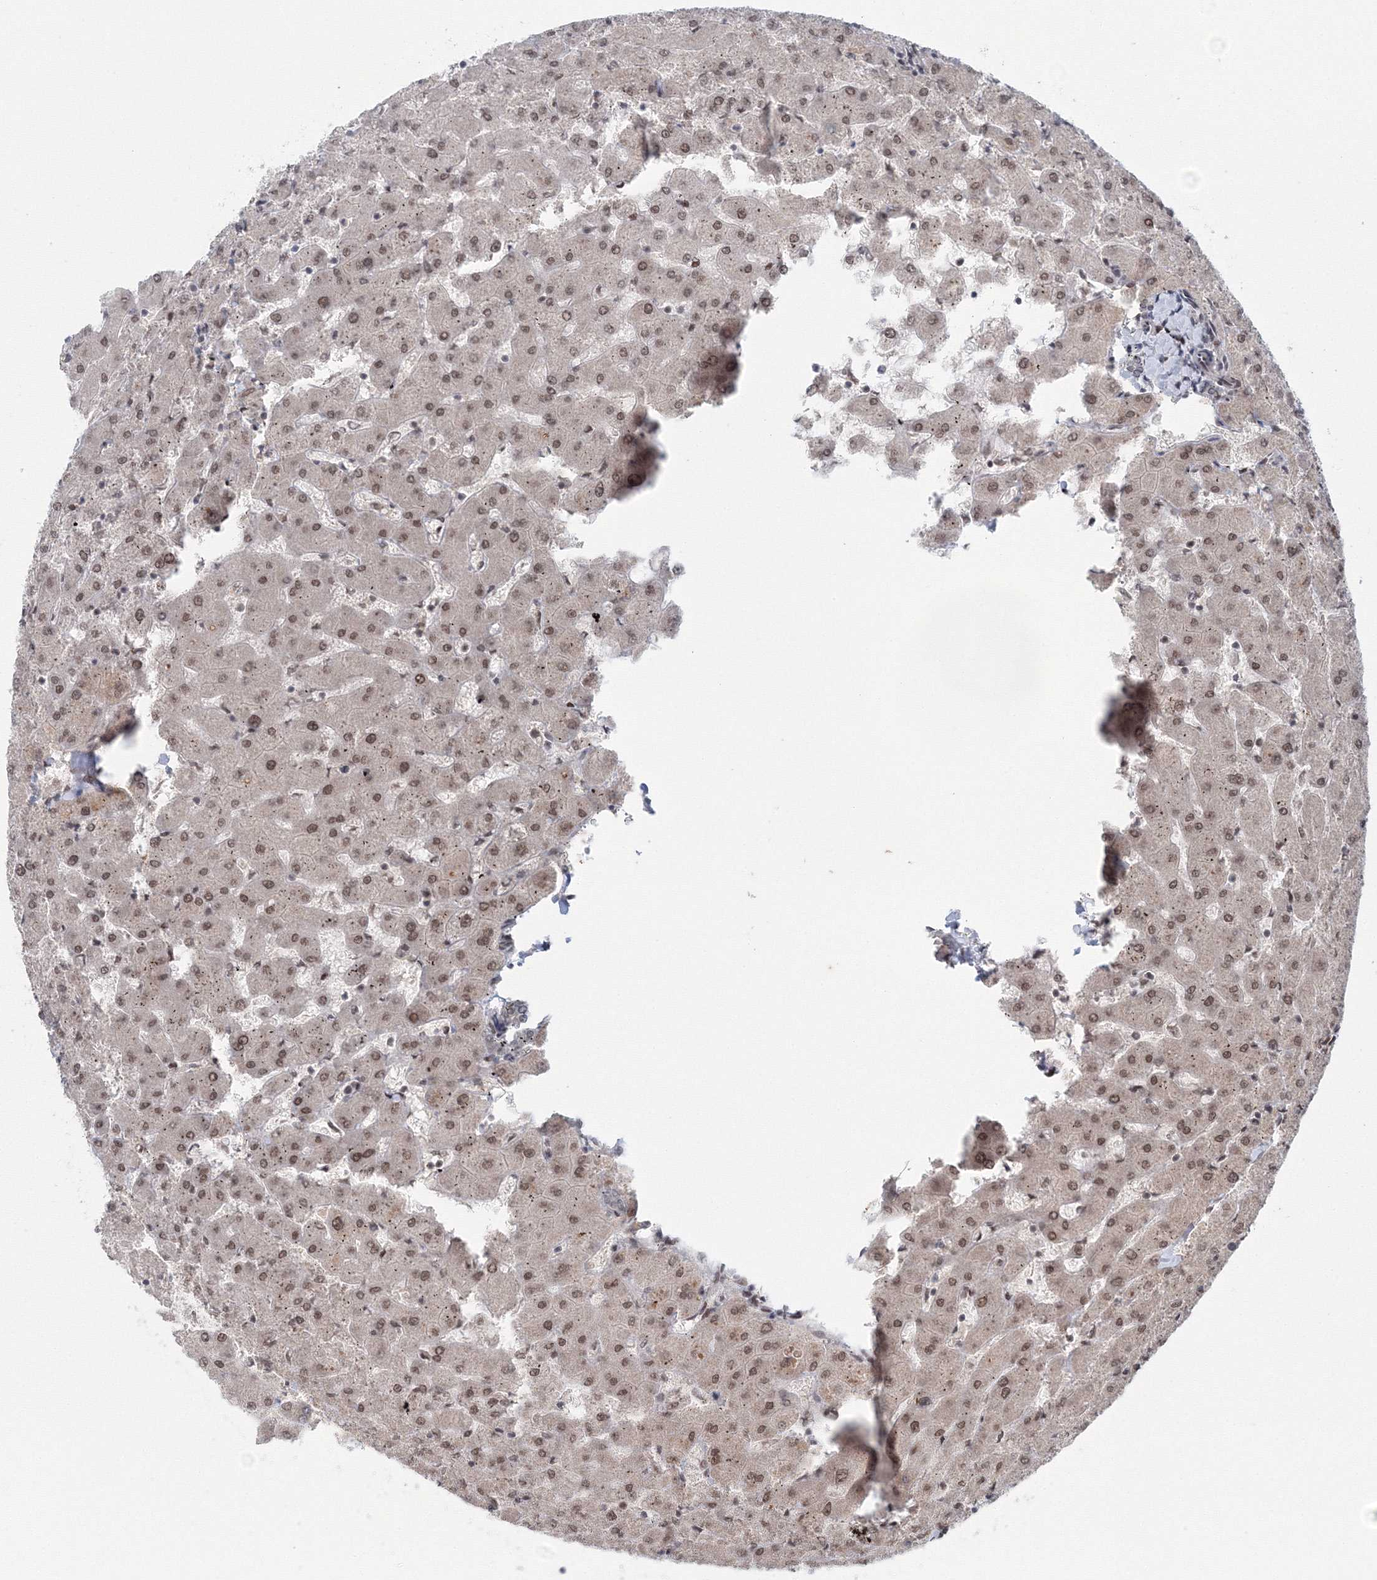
{"staining": {"intensity": "weak", "quantity": "25%-75%", "location": "nuclear"}, "tissue": "liver", "cell_type": "Cholangiocytes", "image_type": "normal", "snomed": [{"axis": "morphology", "description": "Normal tissue, NOS"}, {"axis": "topography", "description": "Liver"}], "caption": "A low amount of weak nuclear positivity is seen in approximately 25%-75% of cholangiocytes in benign liver.", "gene": "NOA1", "patient": {"sex": "female", "age": 63}}